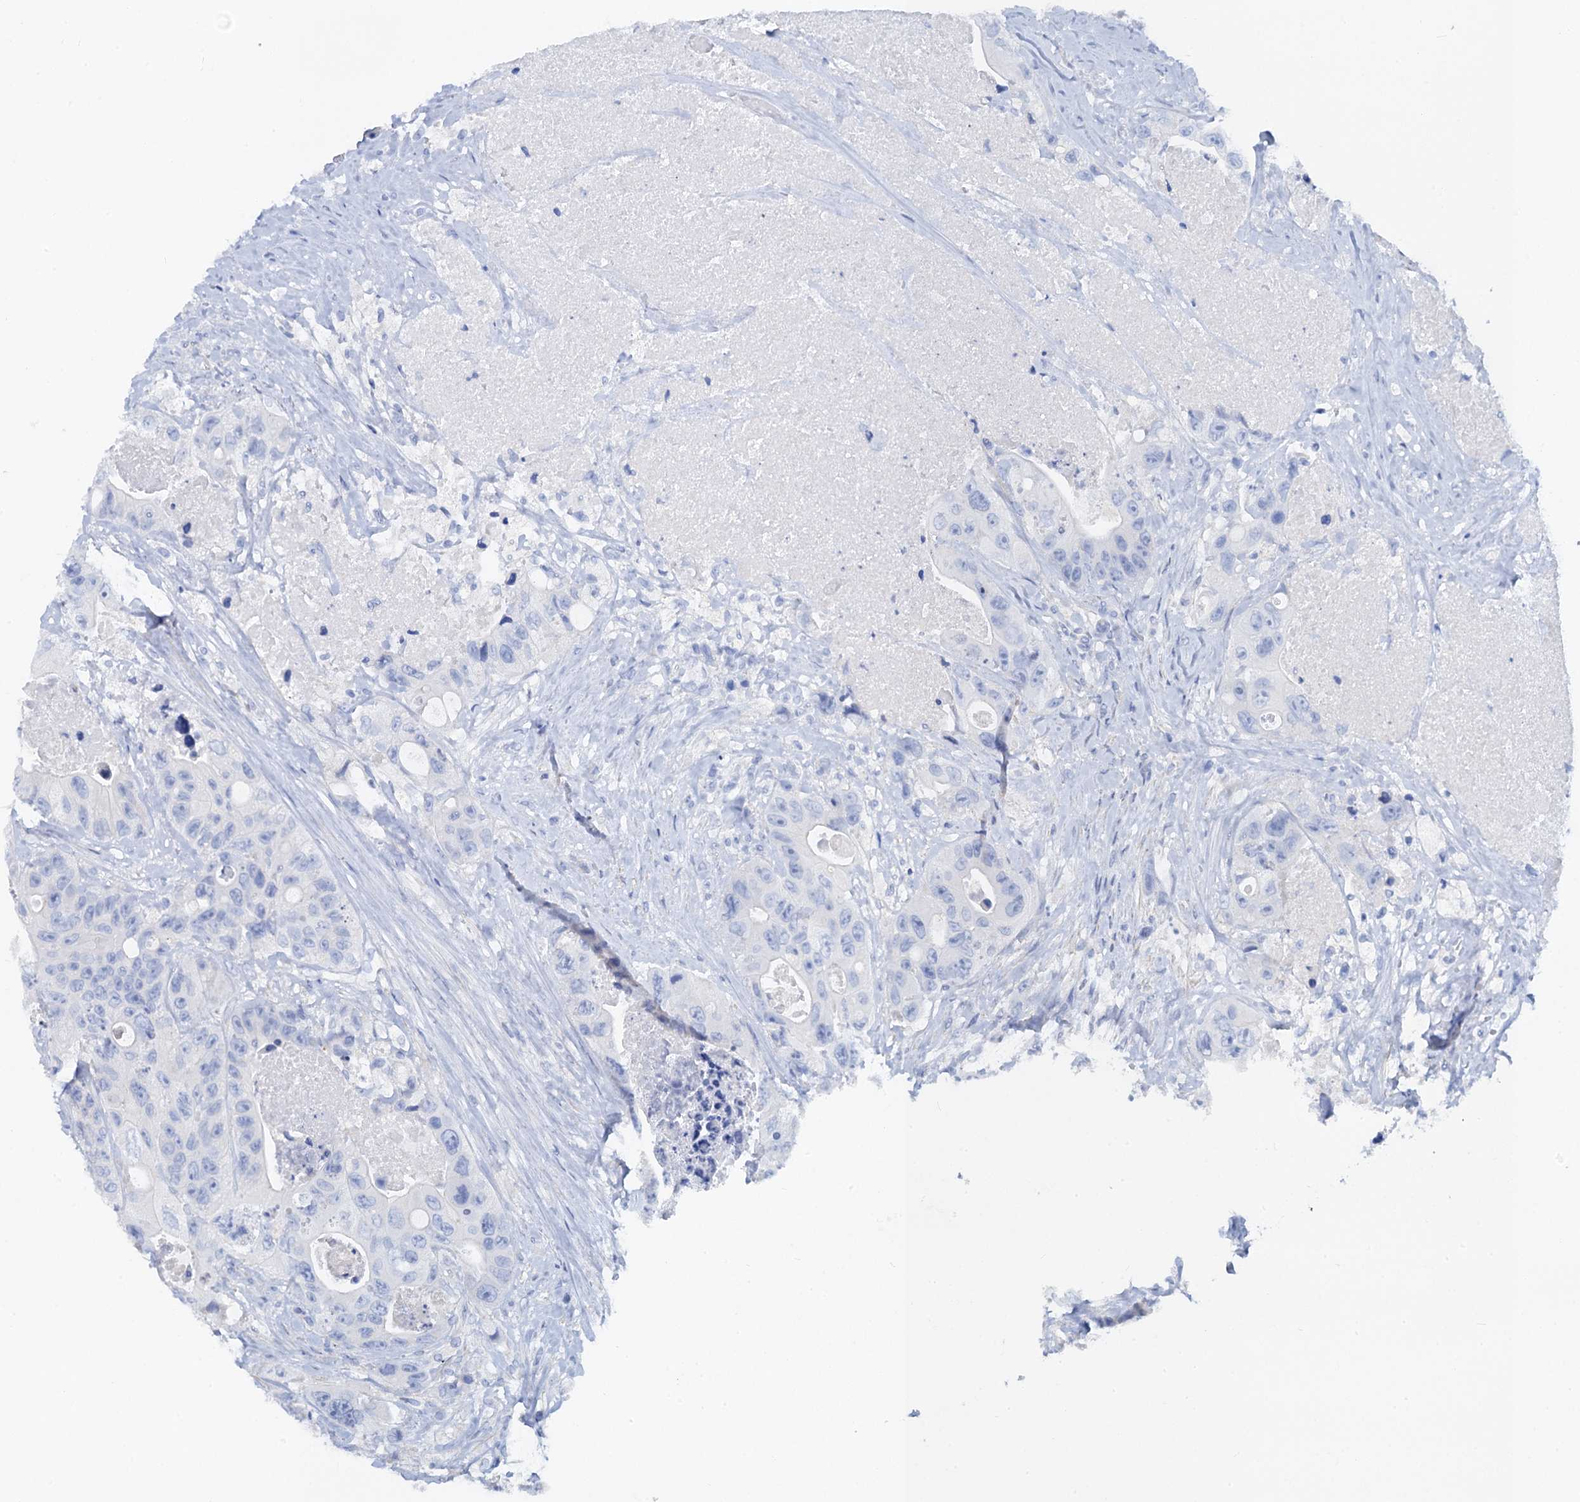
{"staining": {"intensity": "negative", "quantity": "none", "location": "none"}, "tissue": "colorectal cancer", "cell_type": "Tumor cells", "image_type": "cancer", "snomed": [{"axis": "morphology", "description": "Adenocarcinoma, NOS"}, {"axis": "topography", "description": "Colon"}], "caption": "This is an immunohistochemistry (IHC) photomicrograph of human colorectal cancer (adenocarcinoma). There is no positivity in tumor cells.", "gene": "RBP3", "patient": {"sex": "female", "age": 46}}